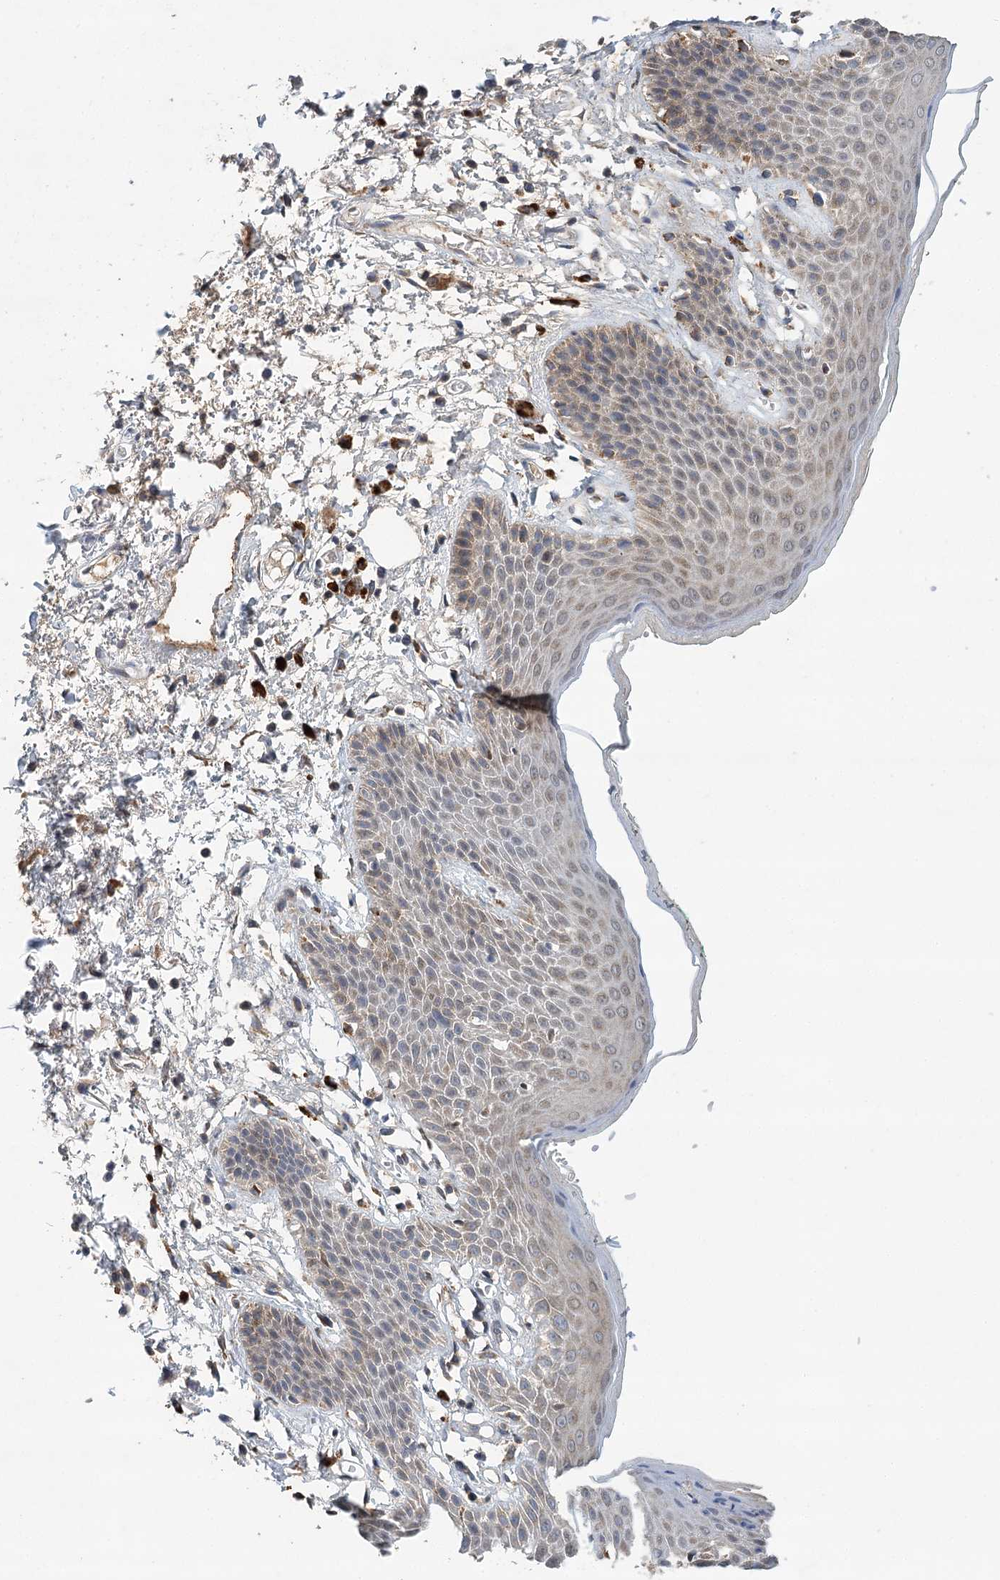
{"staining": {"intensity": "weak", "quantity": "25%-75%", "location": "cytoplasmic/membranous"}, "tissue": "skin", "cell_type": "Epidermal cells", "image_type": "normal", "snomed": [{"axis": "morphology", "description": "Normal tissue, NOS"}, {"axis": "topography", "description": "Anal"}], "caption": "Protein staining shows weak cytoplasmic/membranous positivity in approximately 25%-75% of epidermal cells in normal skin.", "gene": "LSS", "patient": {"sex": "male", "age": 74}}